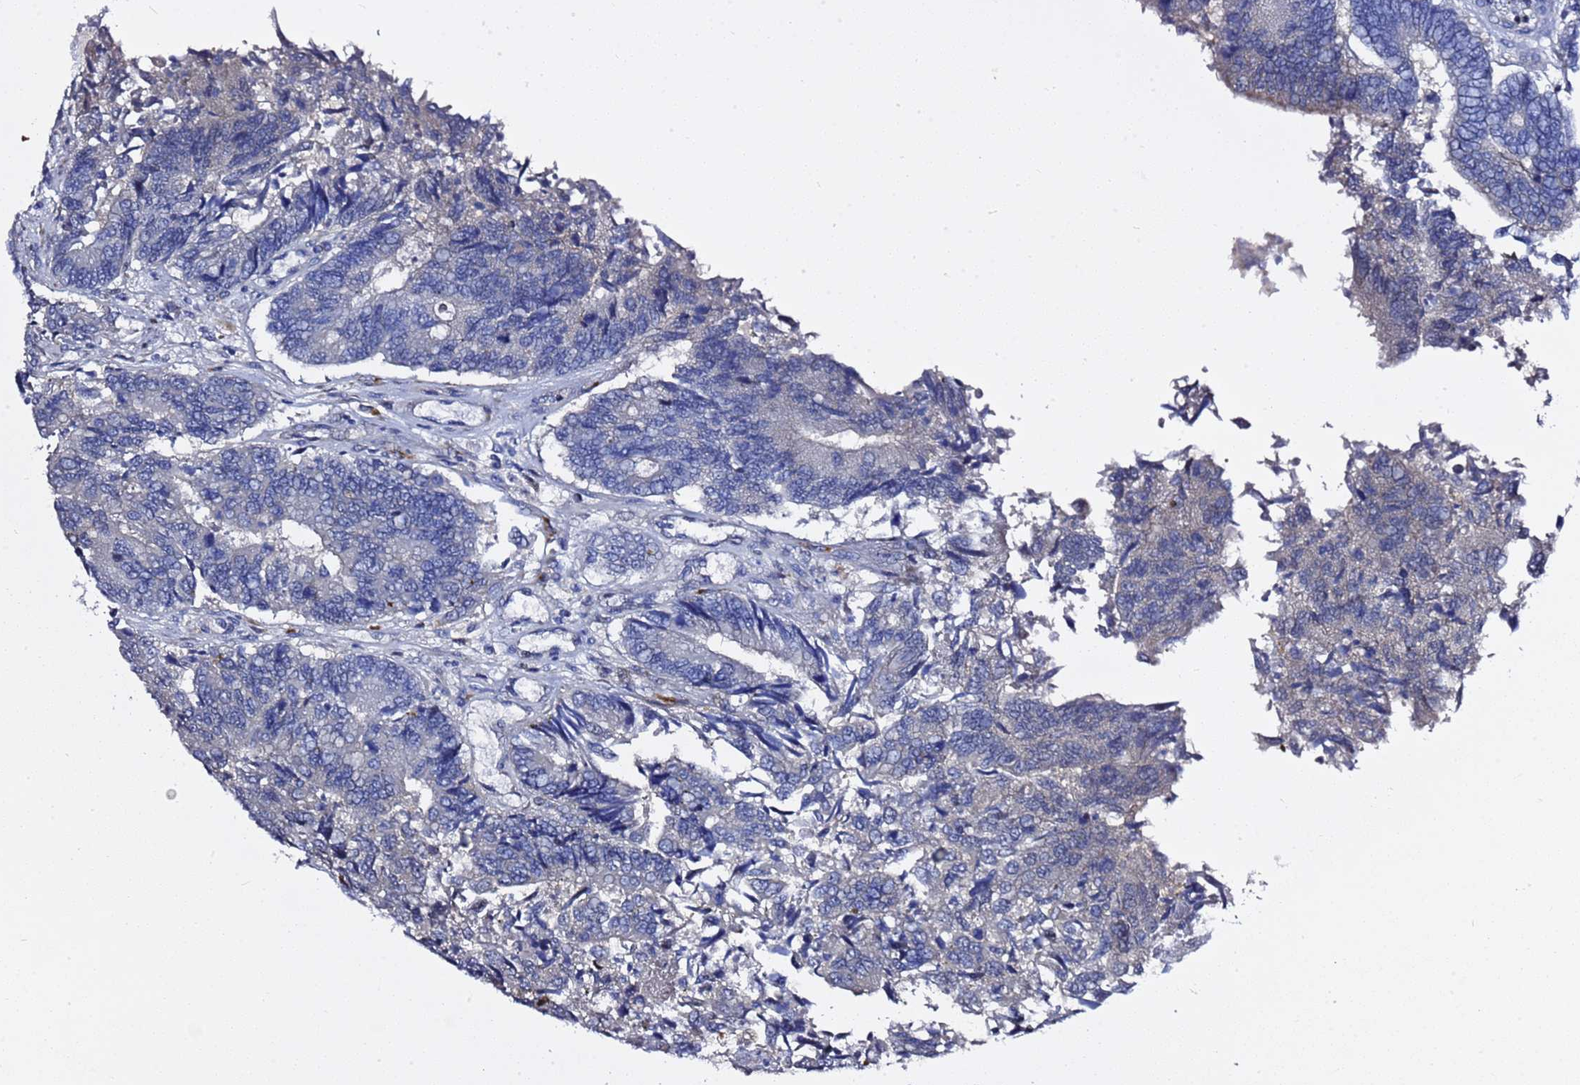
{"staining": {"intensity": "negative", "quantity": "none", "location": "none"}, "tissue": "colorectal cancer", "cell_type": "Tumor cells", "image_type": "cancer", "snomed": [{"axis": "morphology", "description": "Adenocarcinoma, NOS"}, {"axis": "topography", "description": "Colon"}], "caption": "Immunohistochemical staining of colorectal cancer (adenocarcinoma) displays no significant positivity in tumor cells.", "gene": "NAT2", "patient": {"sex": "female", "age": 67}}